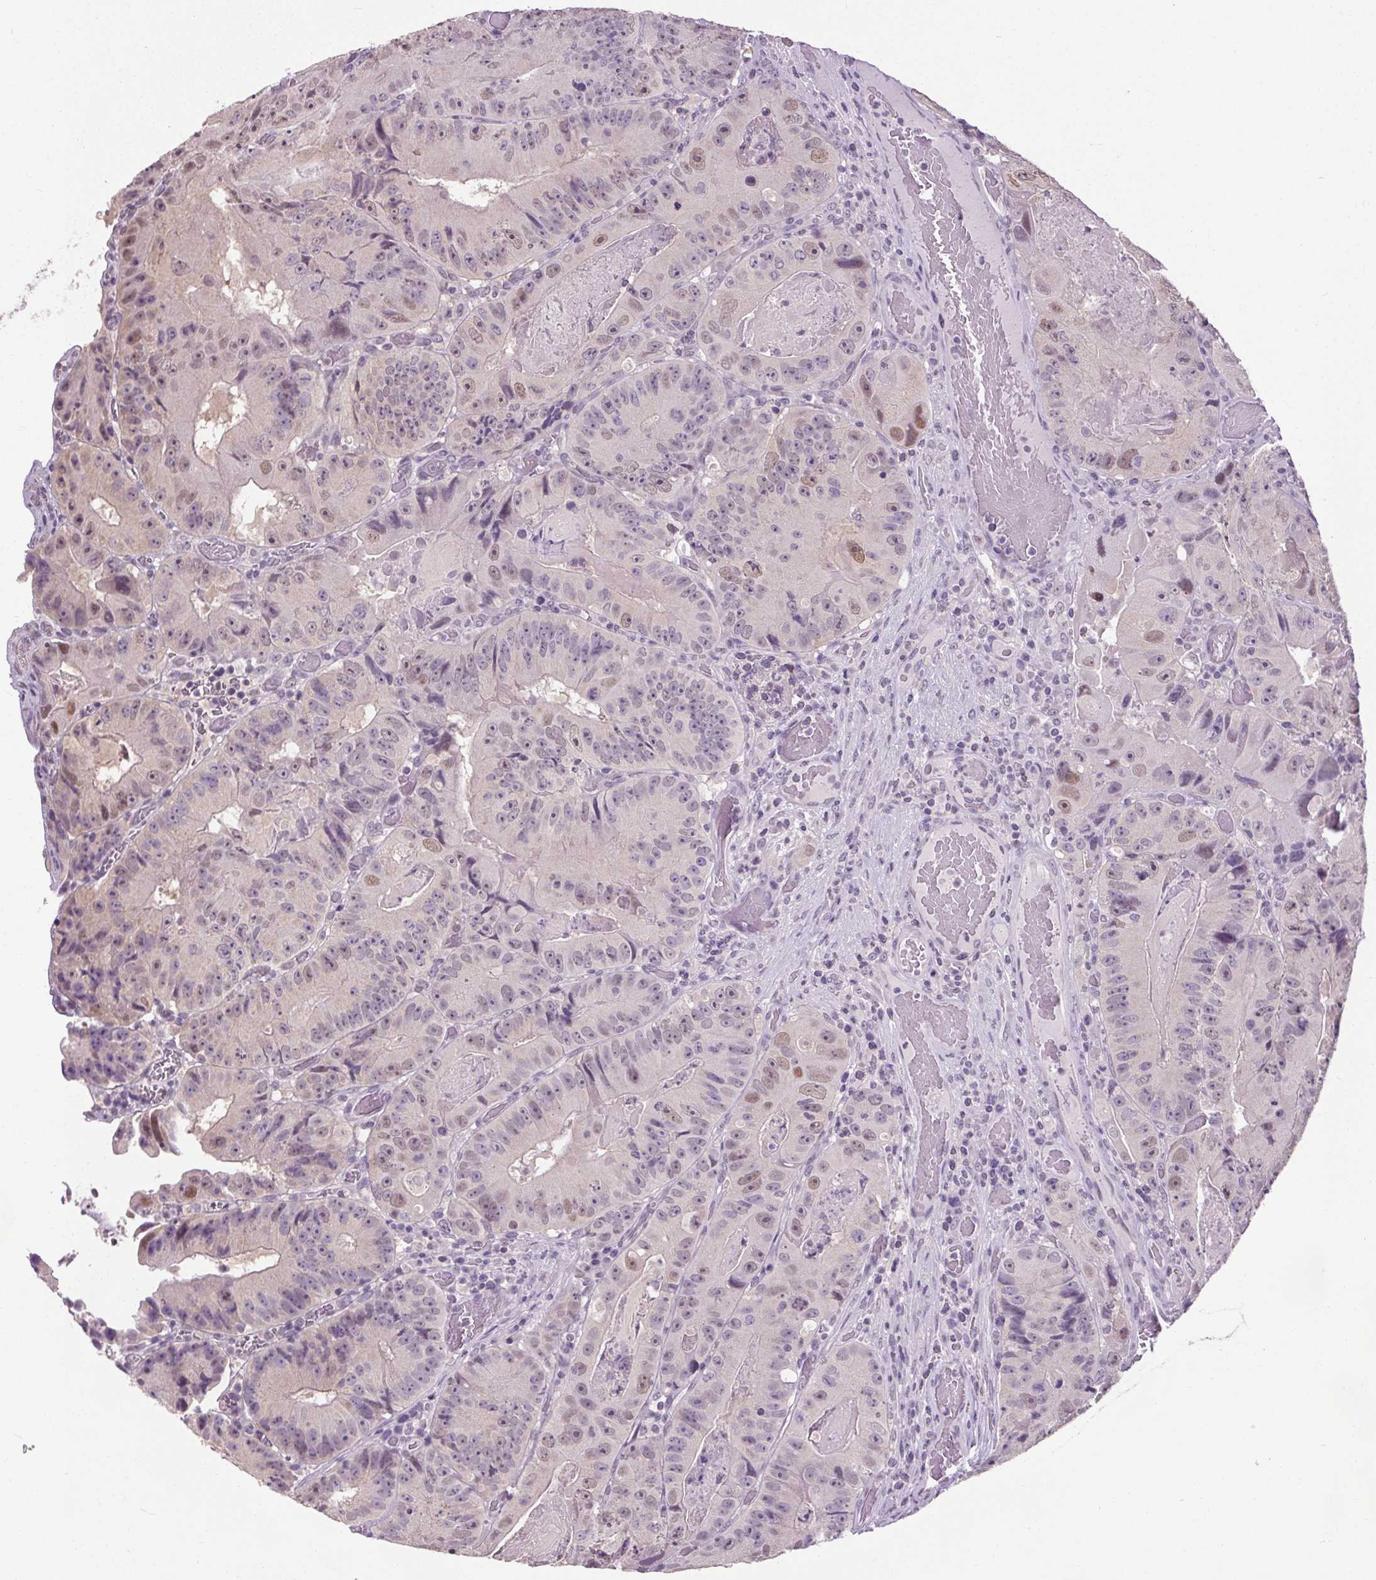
{"staining": {"intensity": "weak", "quantity": "<25%", "location": "nuclear"}, "tissue": "colorectal cancer", "cell_type": "Tumor cells", "image_type": "cancer", "snomed": [{"axis": "morphology", "description": "Adenocarcinoma, NOS"}, {"axis": "topography", "description": "Colon"}], "caption": "High magnification brightfield microscopy of colorectal cancer (adenocarcinoma) stained with DAB (3,3'-diaminobenzidine) (brown) and counterstained with hematoxylin (blue): tumor cells show no significant positivity.", "gene": "SLC2A9", "patient": {"sex": "female", "age": 86}}